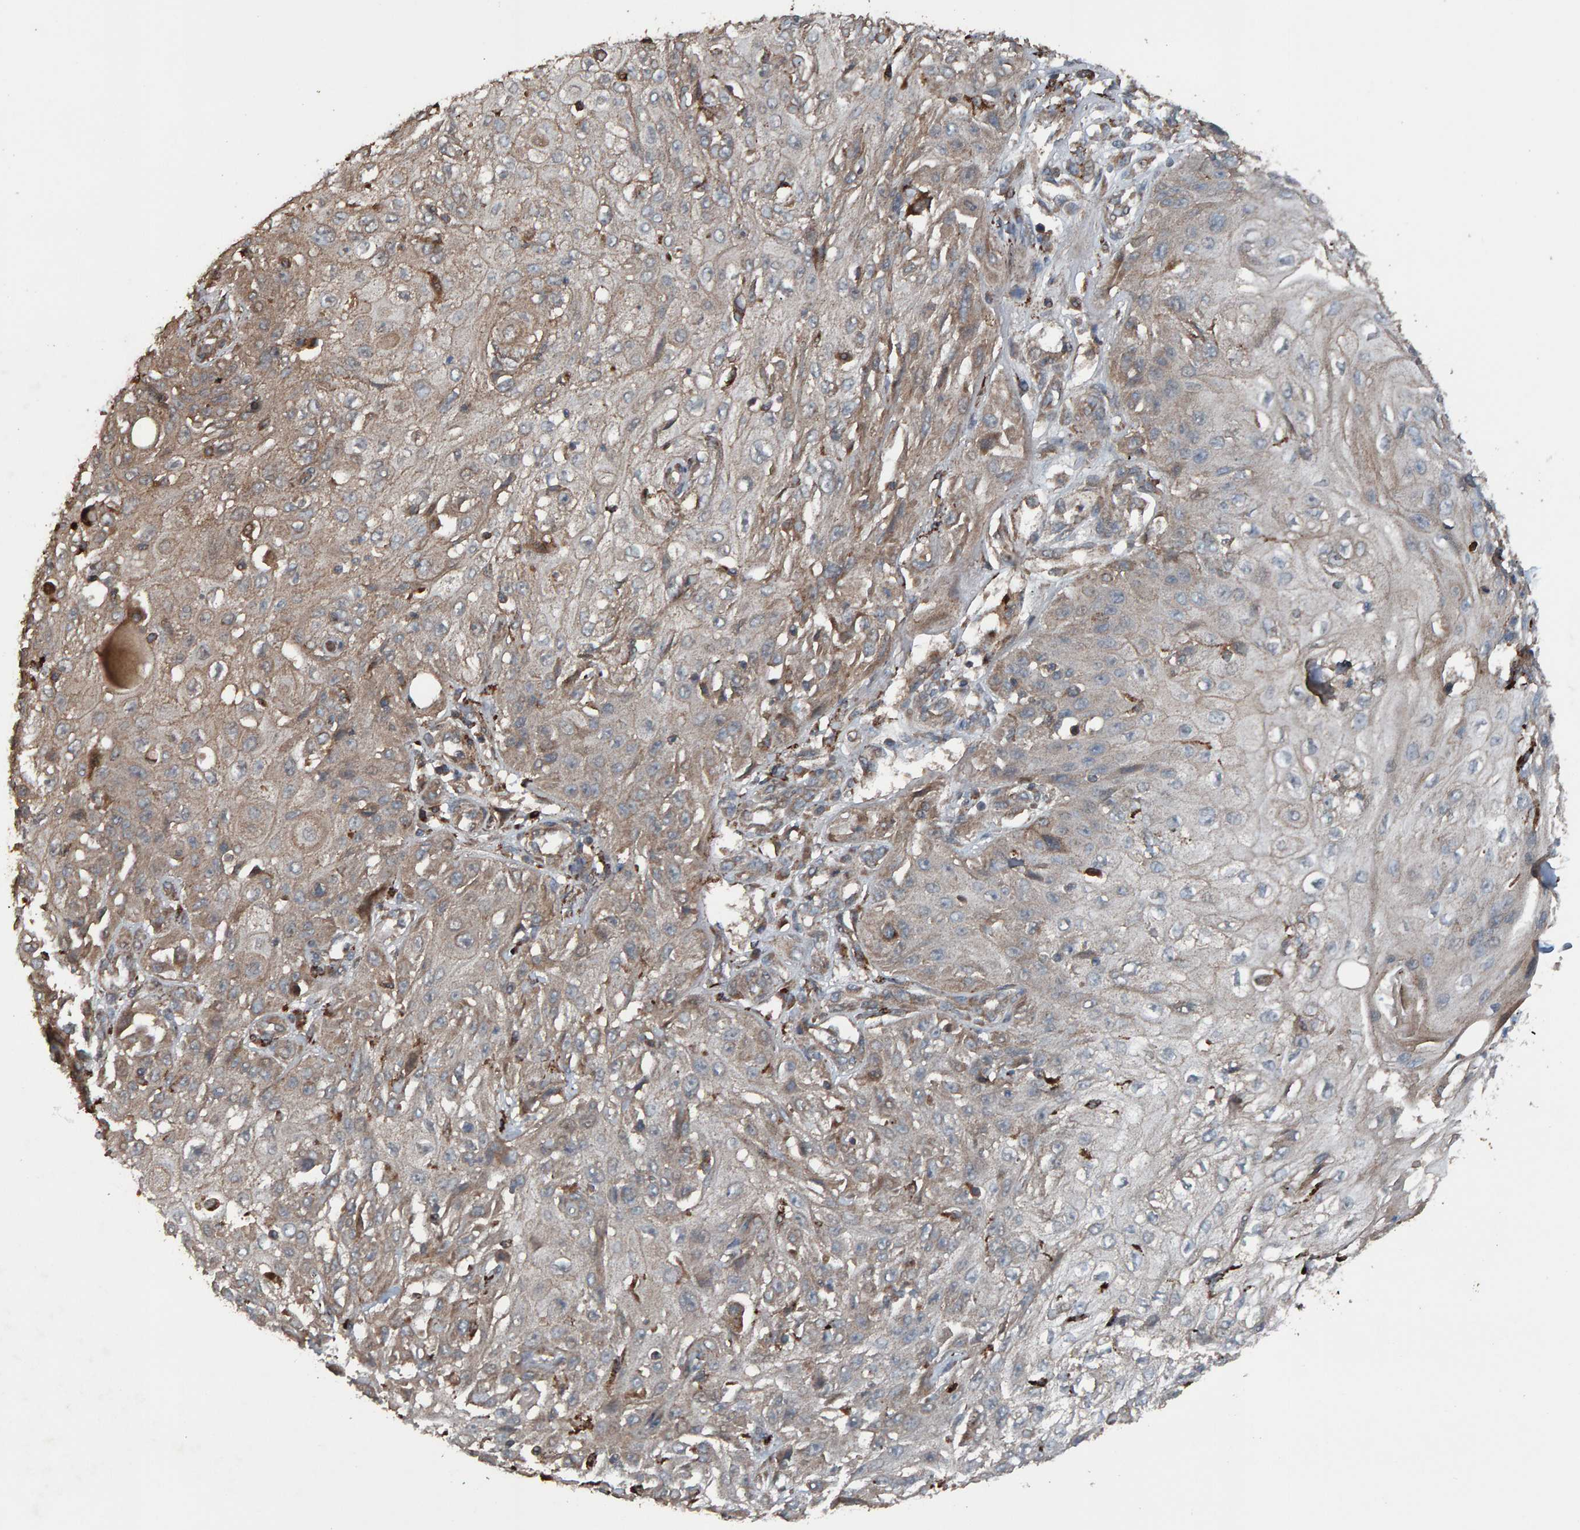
{"staining": {"intensity": "moderate", "quantity": "25%-75%", "location": "cytoplasmic/membranous"}, "tissue": "skin cancer", "cell_type": "Tumor cells", "image_type": "cancer", "snomed": [{"axis": "morphology", "description": "Squamous cell carcinoma, NOS"}, {"axis": "morphology", "description": "Squamous cell carcinoma, metastatic, NOS"}, {"axis": "topography", "description": "Skin"}, {"axis": "topography", "description": "Lymph node"}], "caption": "Moderate cytoplasmic/membranous staining is seen in approximately 25%-75% of tumor cells in metastatic squamous cell carcinoma (skin).", "gene": "DUS1L", "patient": {"sex": "male", "age": 75}}